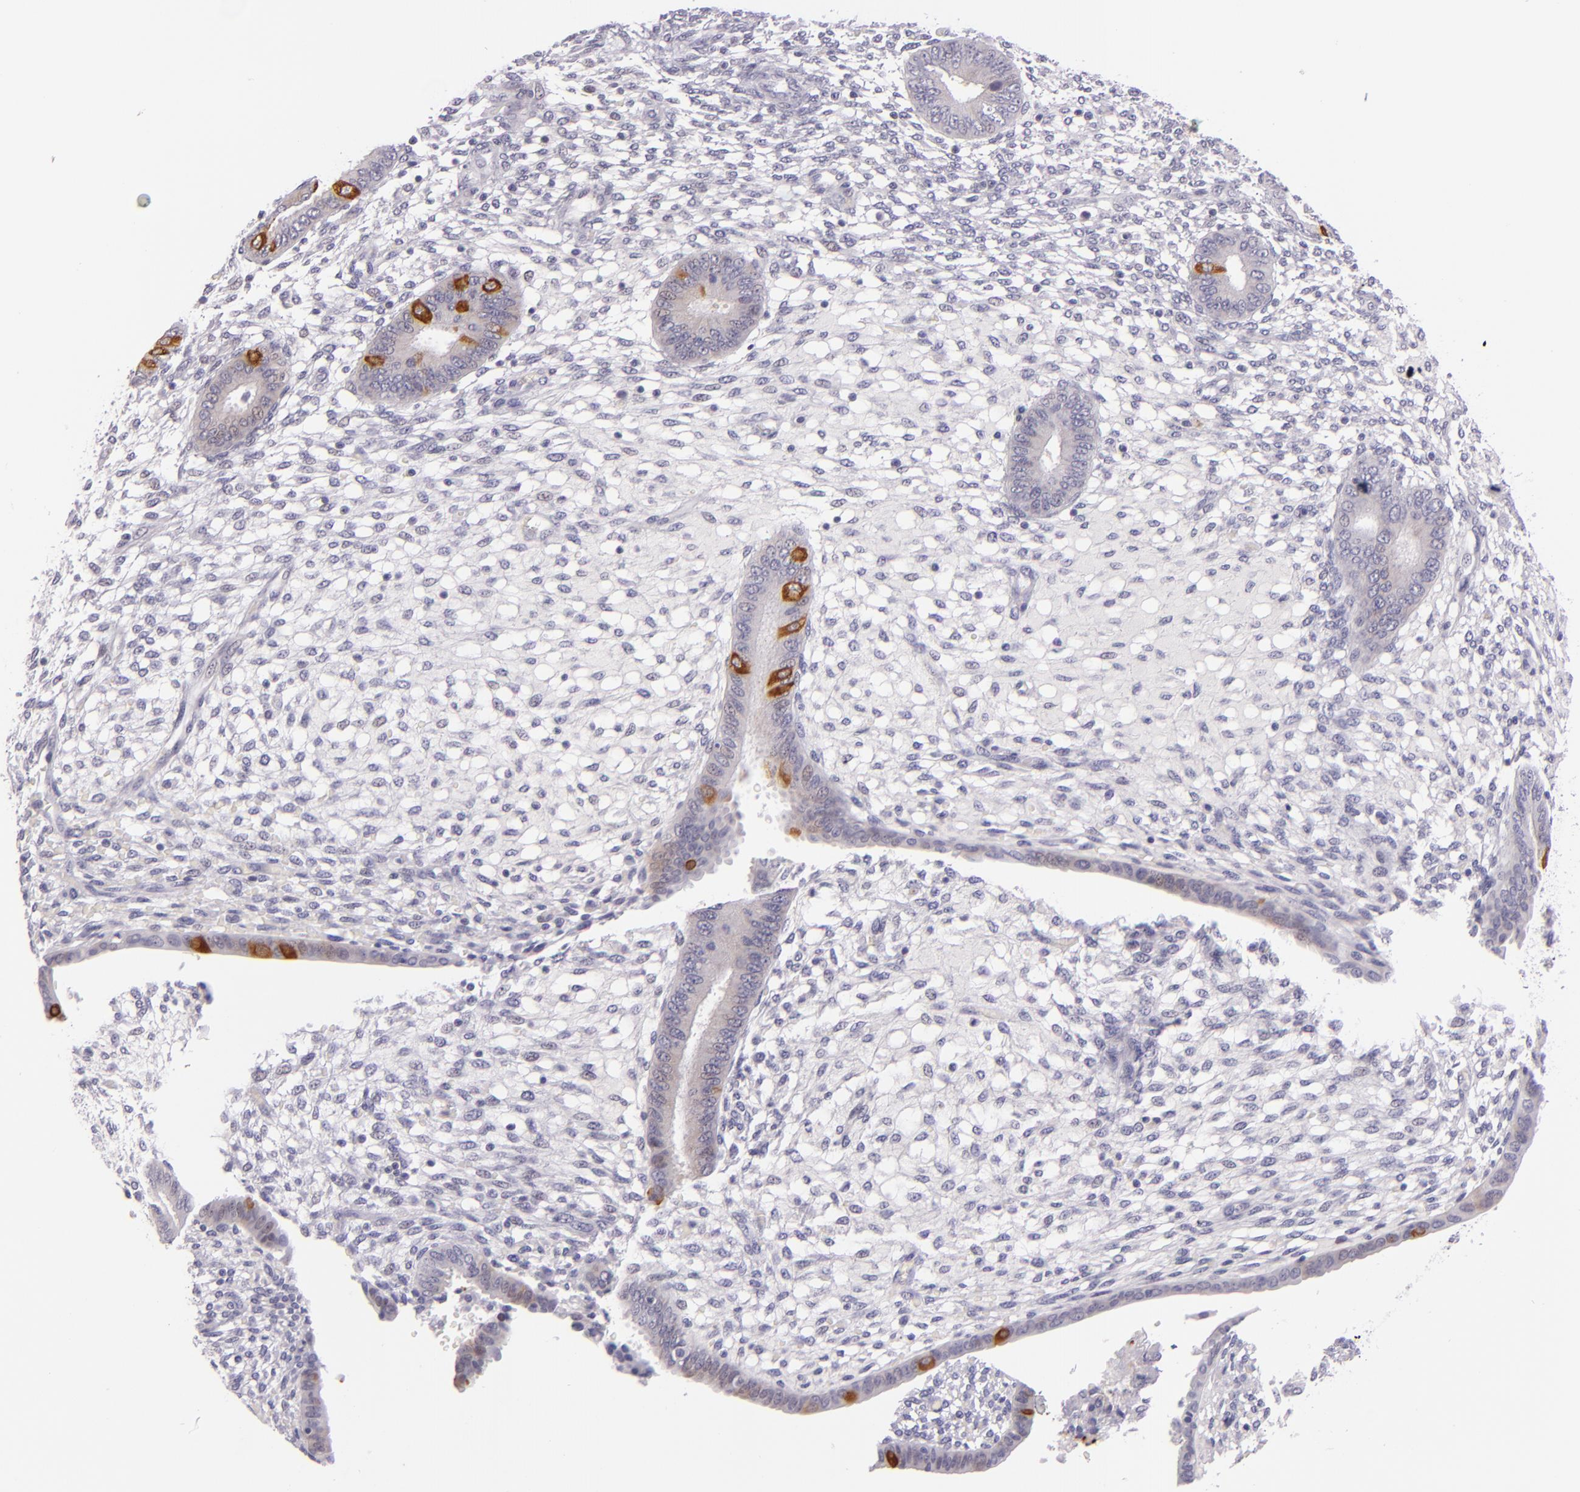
{"staining": {"intensity": "negative", "quantity": "none", "location": "none"}, "tissue": "endometrium", "cell_type": "Cells in endometrial stroma", "image_type": "normal", "snomed": [{"axis": "morphology", "description": "Normal tissue, NOS"}, {"axis": "topography", "description": "Endometrium"}], "caption": "This histopathology image is of unremarkable endometrium stained with immunohistochemistry (IHC) to label a protein in brown with the nuclei are counter-stained blue. There is no positivity in cells in endometrial stroma. The staining is performed using DAB brown chromogen with nuclei counter-stained in using hematoxylin.", "gene": "HSP90AA1", "patient": {"sex": "female", "age": 42}}